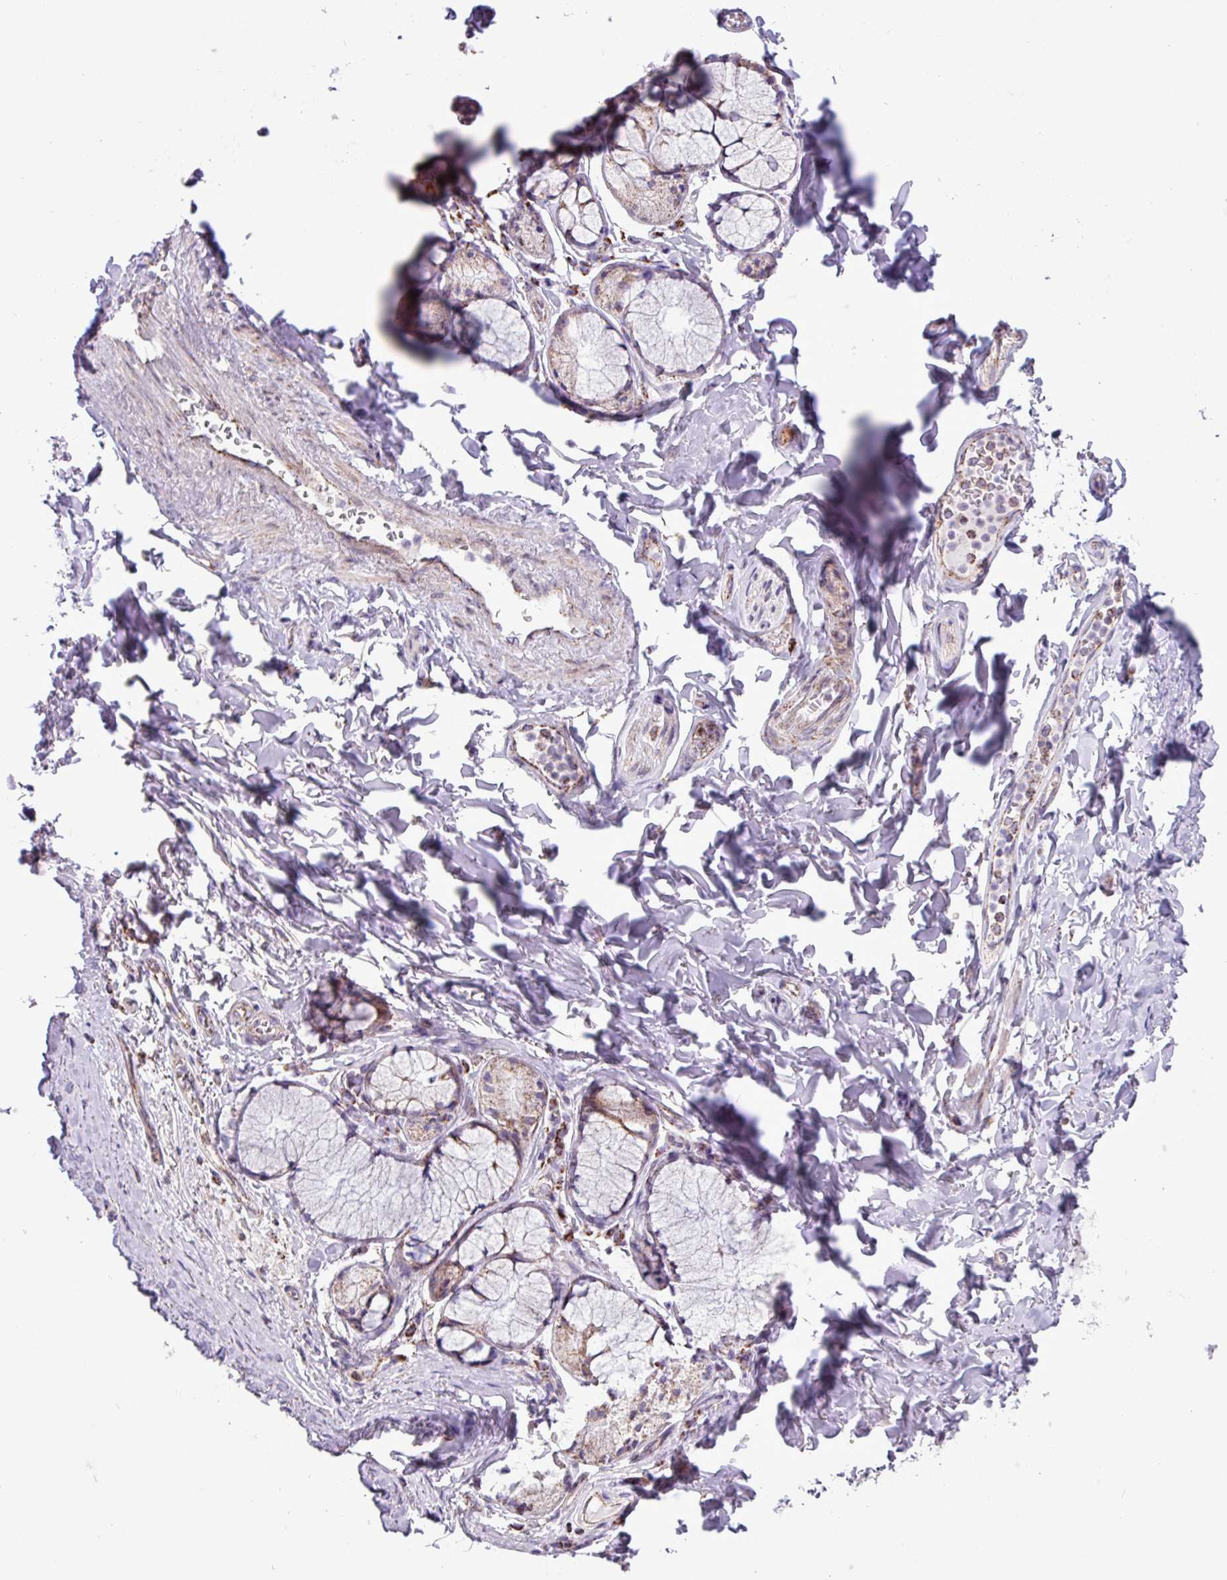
{"staining": {"intensity": "negative", "quantity": "none", "location": "none"}, "tissue": "soft tissue", "cell_type": "Fibroblasts", "image_type": "normal", "snomed": [{"axis": "morphology", "description": "Normal tissue, NOS"}, {"axis": "topography", "description": "Bronchus"}], "caption": "High power microscopy micrograph of an IHC photomicrograph of benign soft tissue, revealing no significant staining in fibroblasts.", "gene": "RTL3", "patient": {"sex": "male", "age": 70}}